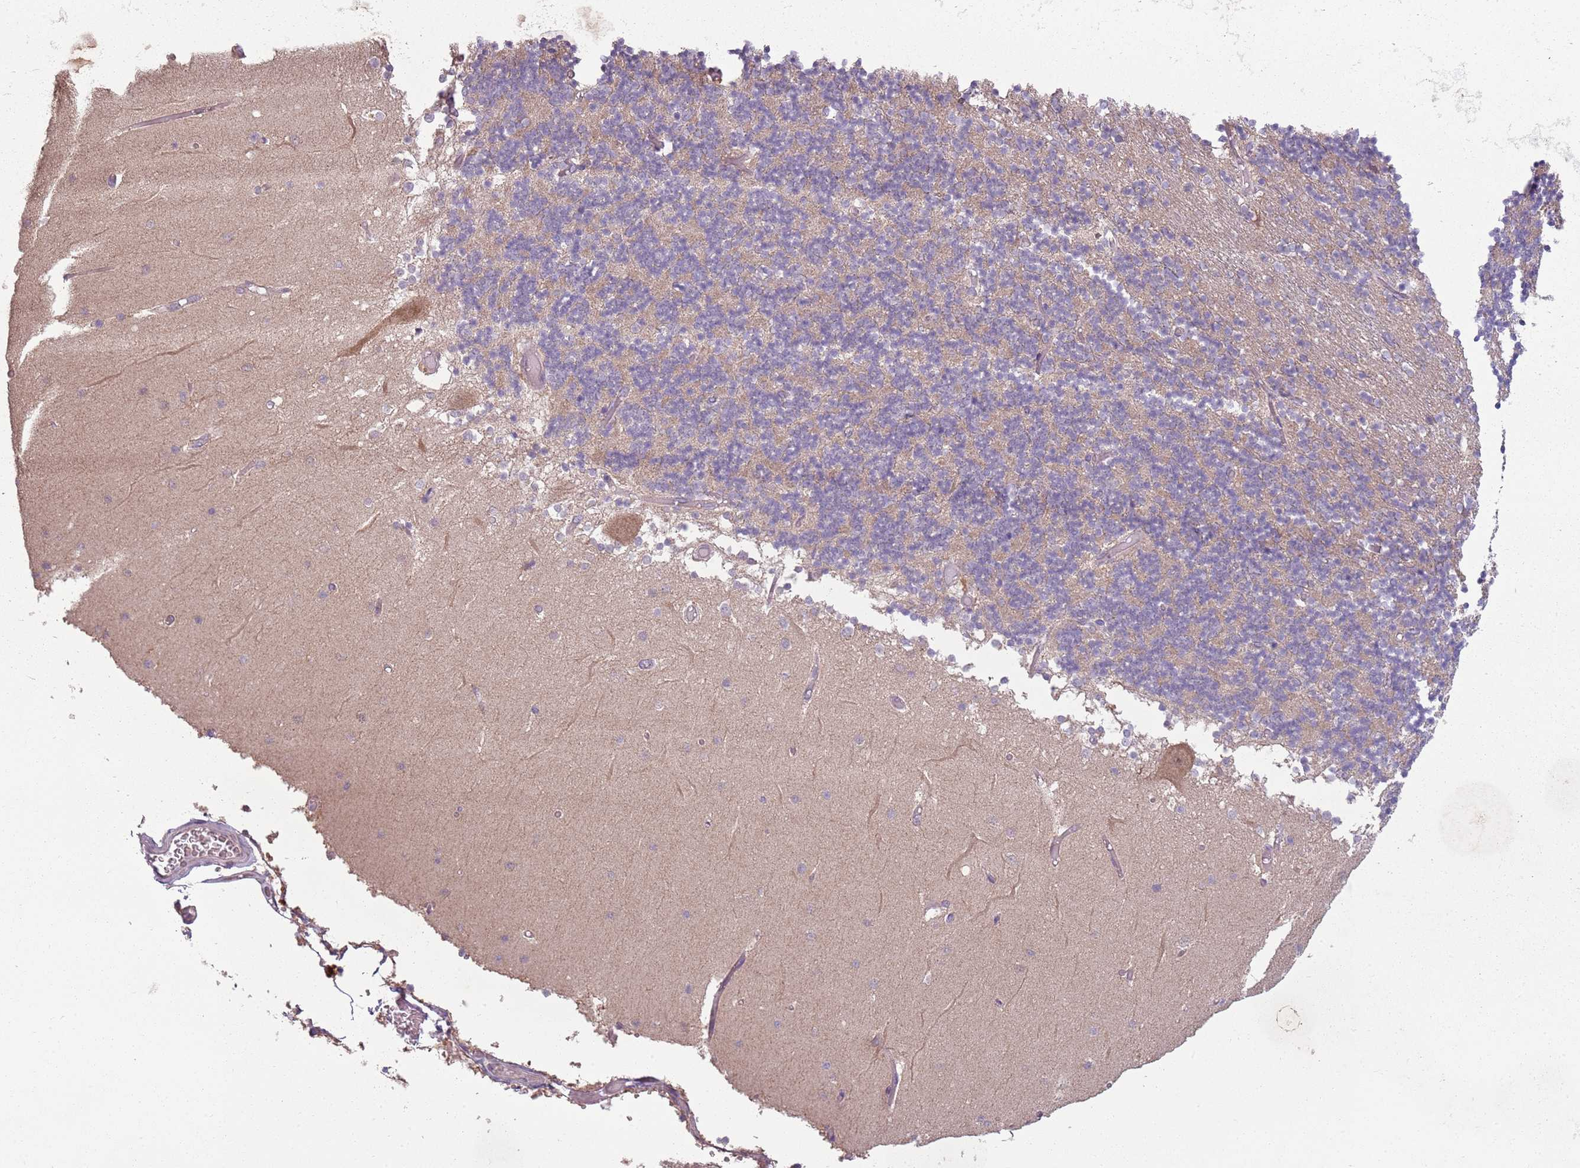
{"staining": {"intensity": "negative", "quantity": "none", "location": "none"}, "tissue": "cerebellum", "cell_type": "Cells in granular layer", "image_type": "normal", "snomed": [{"axis": "morphology", "description": "Normal tissue, NOS"}, {"axis": "topography", "description": "Cerebellum"}], "caption": "This is an IHC photomicrograph of benign human cerebellum. There is no expression in cells in granular layer.", "gene": "TEKT4", "patient": {"sex": "female", "age": 28}}